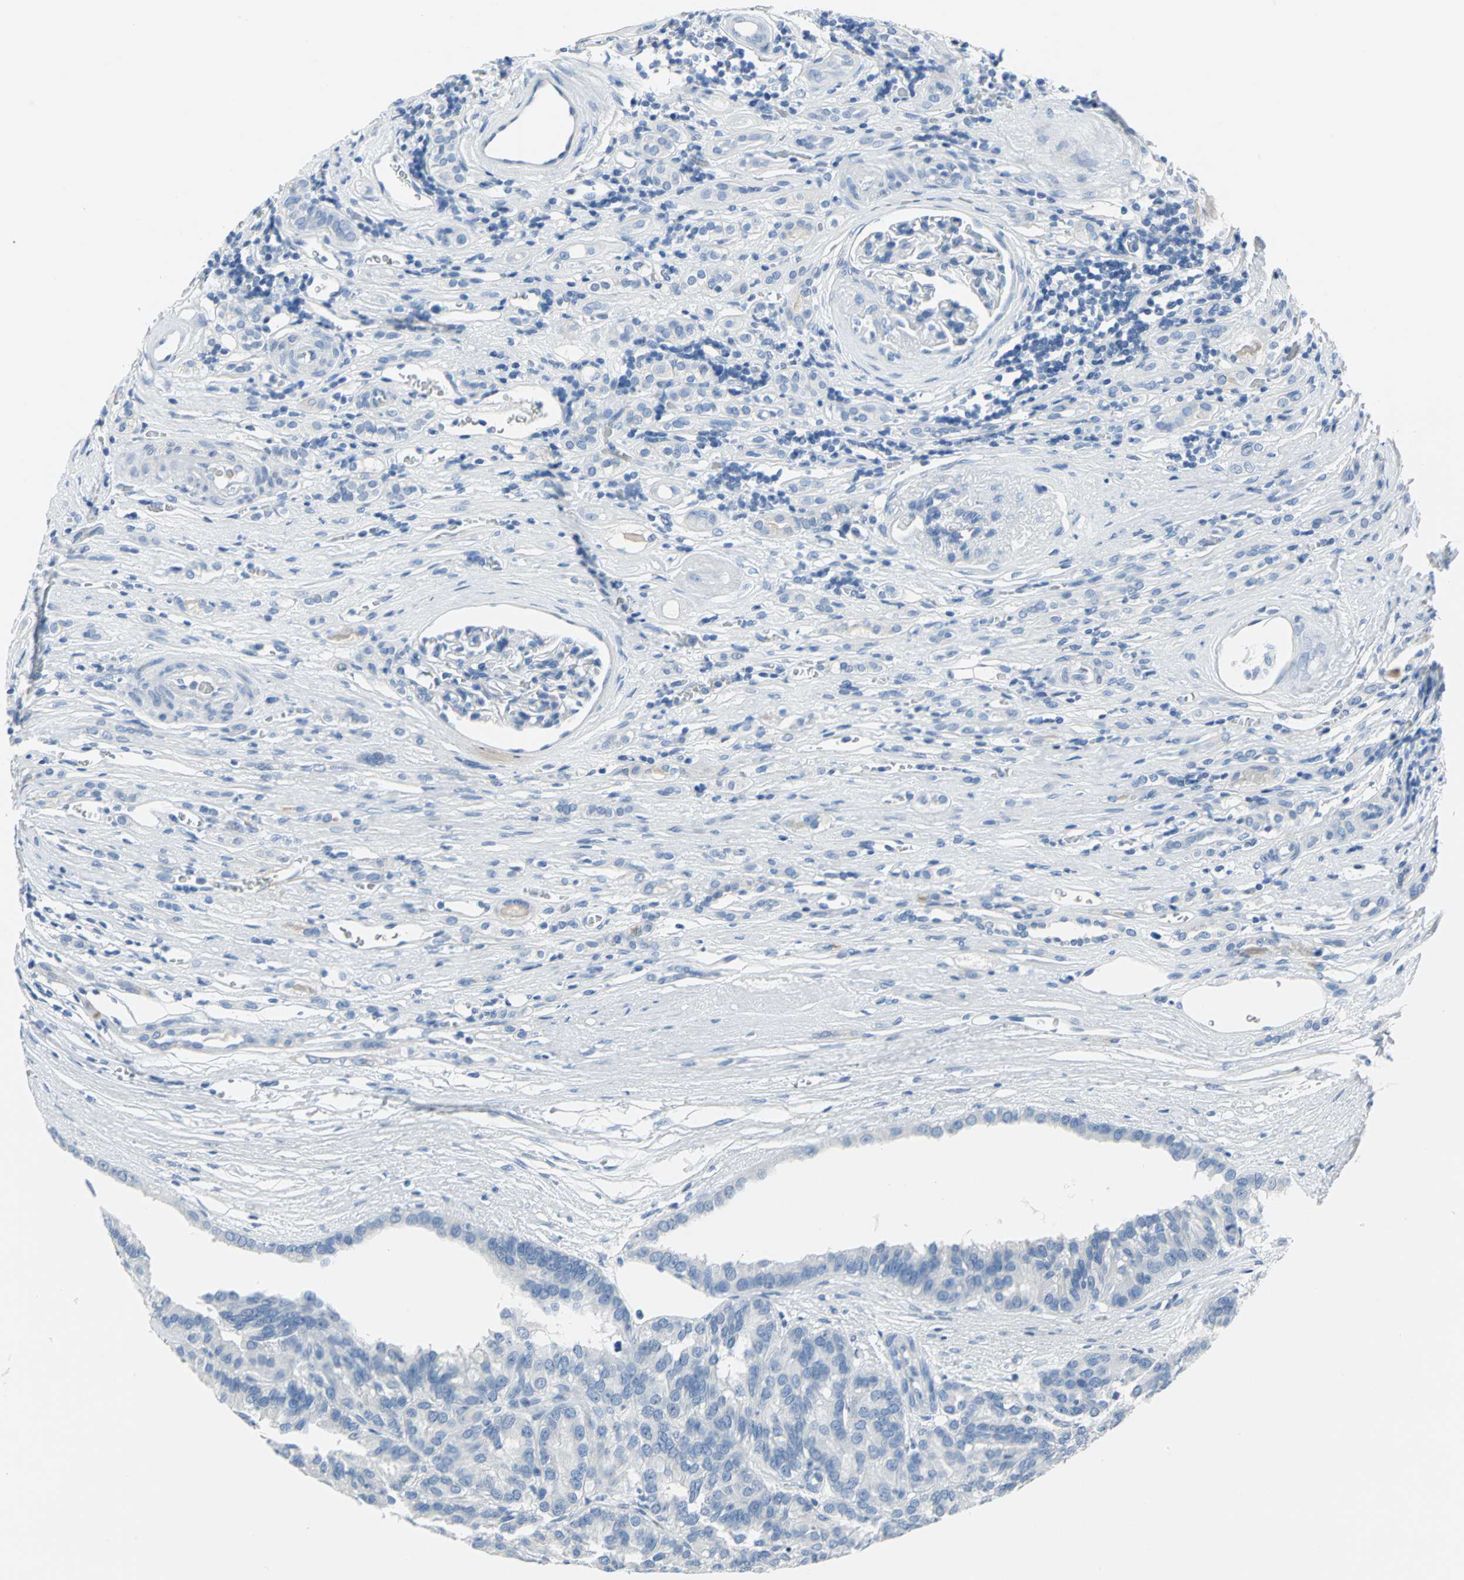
{"staining": {"intensity": "negative", "quantity": "none", "location": "none"}, "tissue": "renal cancer", "cell_type": "Tumor cells", "image_type": "cancer", "snomed": [{"axis": "morphology", "description": "Adenocarcinoma, NOS"}, {"axis": "topography", "description": "Kidney"}], "caption": "IHC photomicrograph of neoplastic tissue: human renal cancer (adenocarcinoma) stained with DAB reveals no significant protein positivity in tumor cells.", "gene": "SFN", "patient": {"sex": "male", "age": 46}}